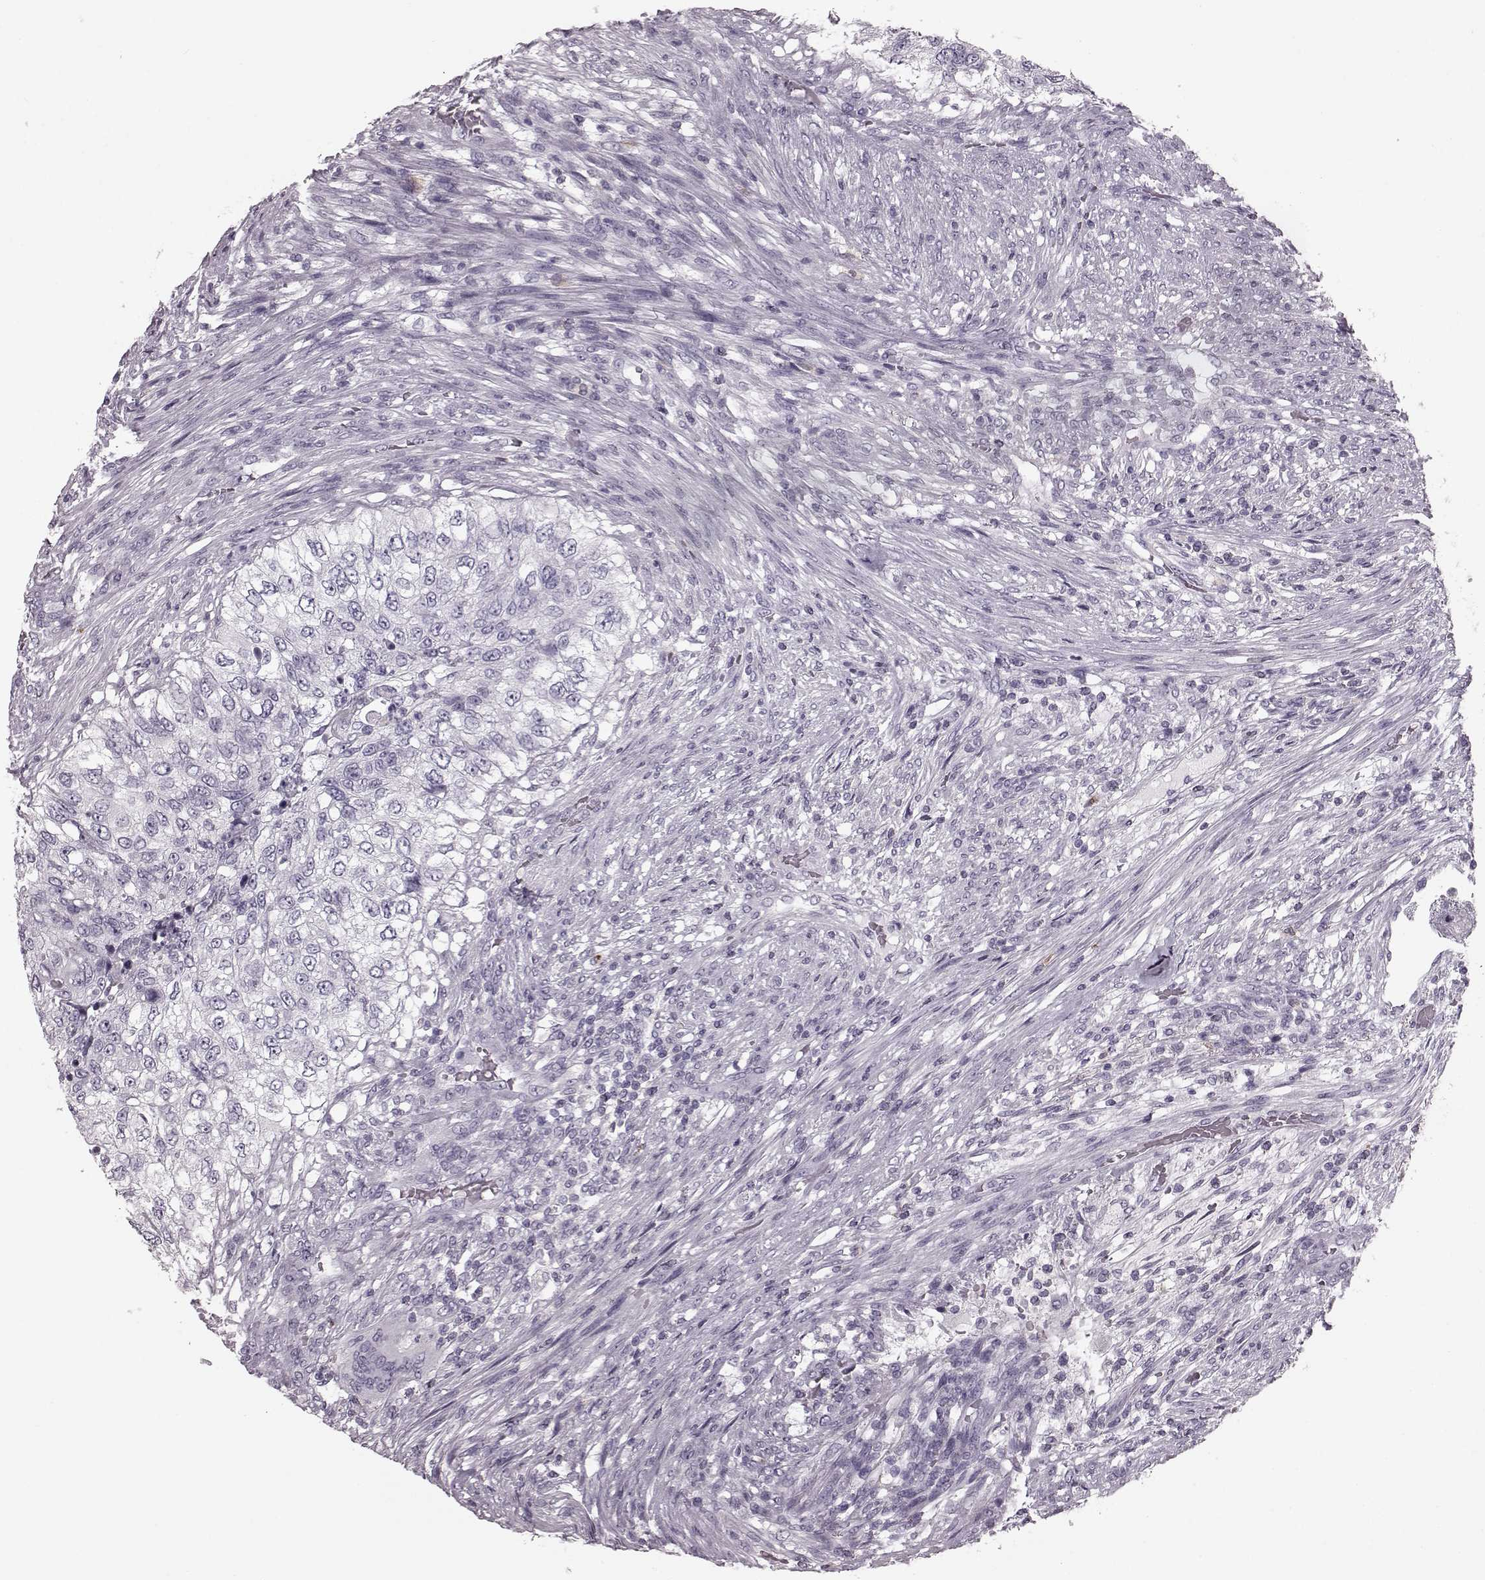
{"staining": {"intensity": "negative", "quantity": "none", "location": "none"}, "tissue": "urothelial cancer", "cell_type": "Tumor cells", "image_type": "cancer", "snomed": [{"axis": "morphology", "description": "Urothelial carcinoma, High grade"}, {"axis": "topography", "description": "Urinary bladder"}], "caption": "There is no significant expression in tumor cells of high-grade urothelial carcinoma.", "gene": "CST7", "patient": {"sex": "female", "age": 60}}